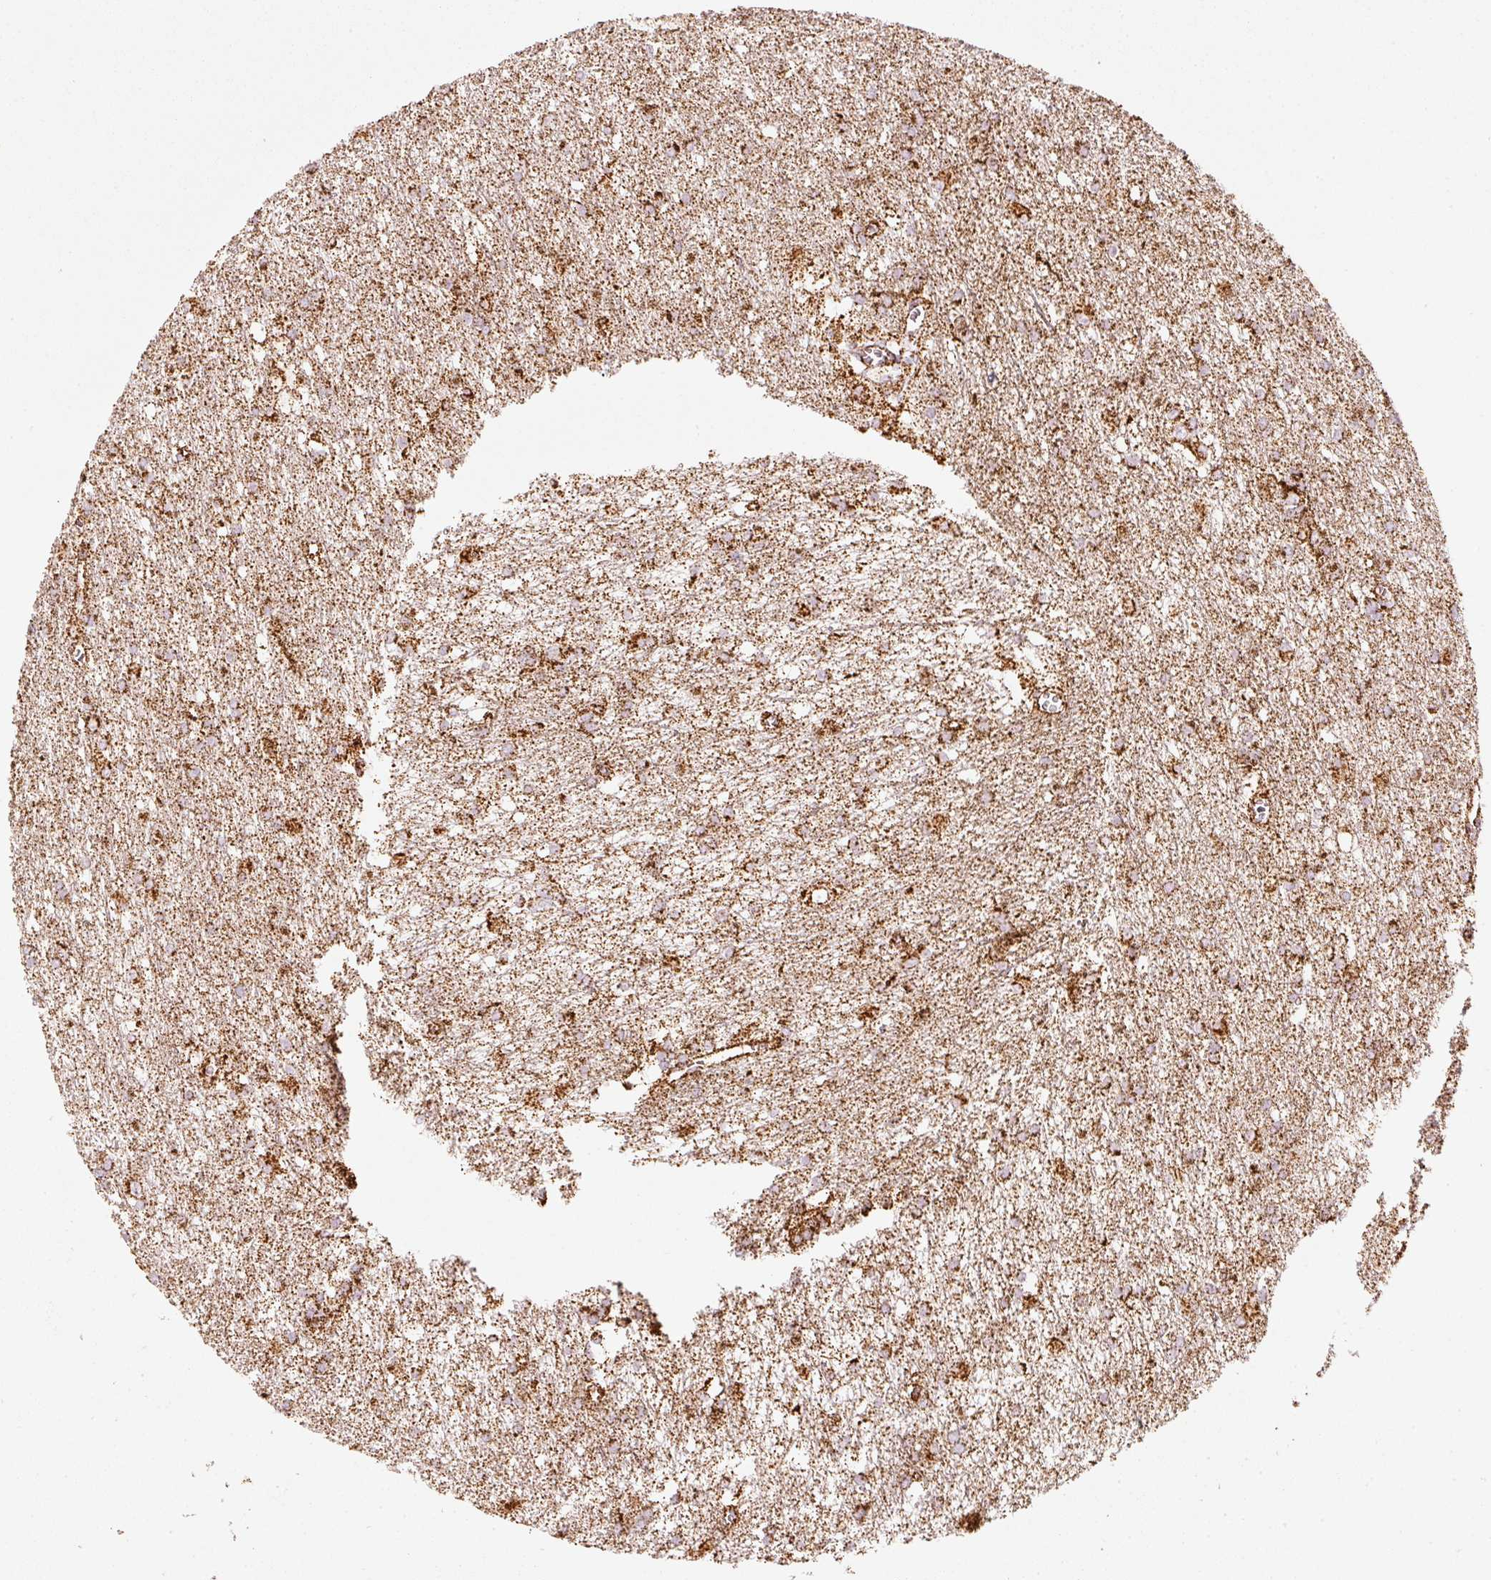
{"staining": {"intensity": "moderate", "quantity": ">75%", "location": "cytoplasmic/membranous"}, "tissue": "glioma", "cell_type": "Tumor cells", "image_type": "cancer", "snomed": [{"axis": "morphology", "description": "Glioma, malignant, High grade"}, {"axis": "topography", "description": "Brain"}], "caption": "Brown immunohistochemical staining in glioma shows moderate cytoplasmic/membranous positivity in approximately >75% of tumor cells. (brown staining indicates protein expression, while blue staining denotes nuclei).", "gene": "UQCRC1", "patient": {"sex": "male", "age": 48}}